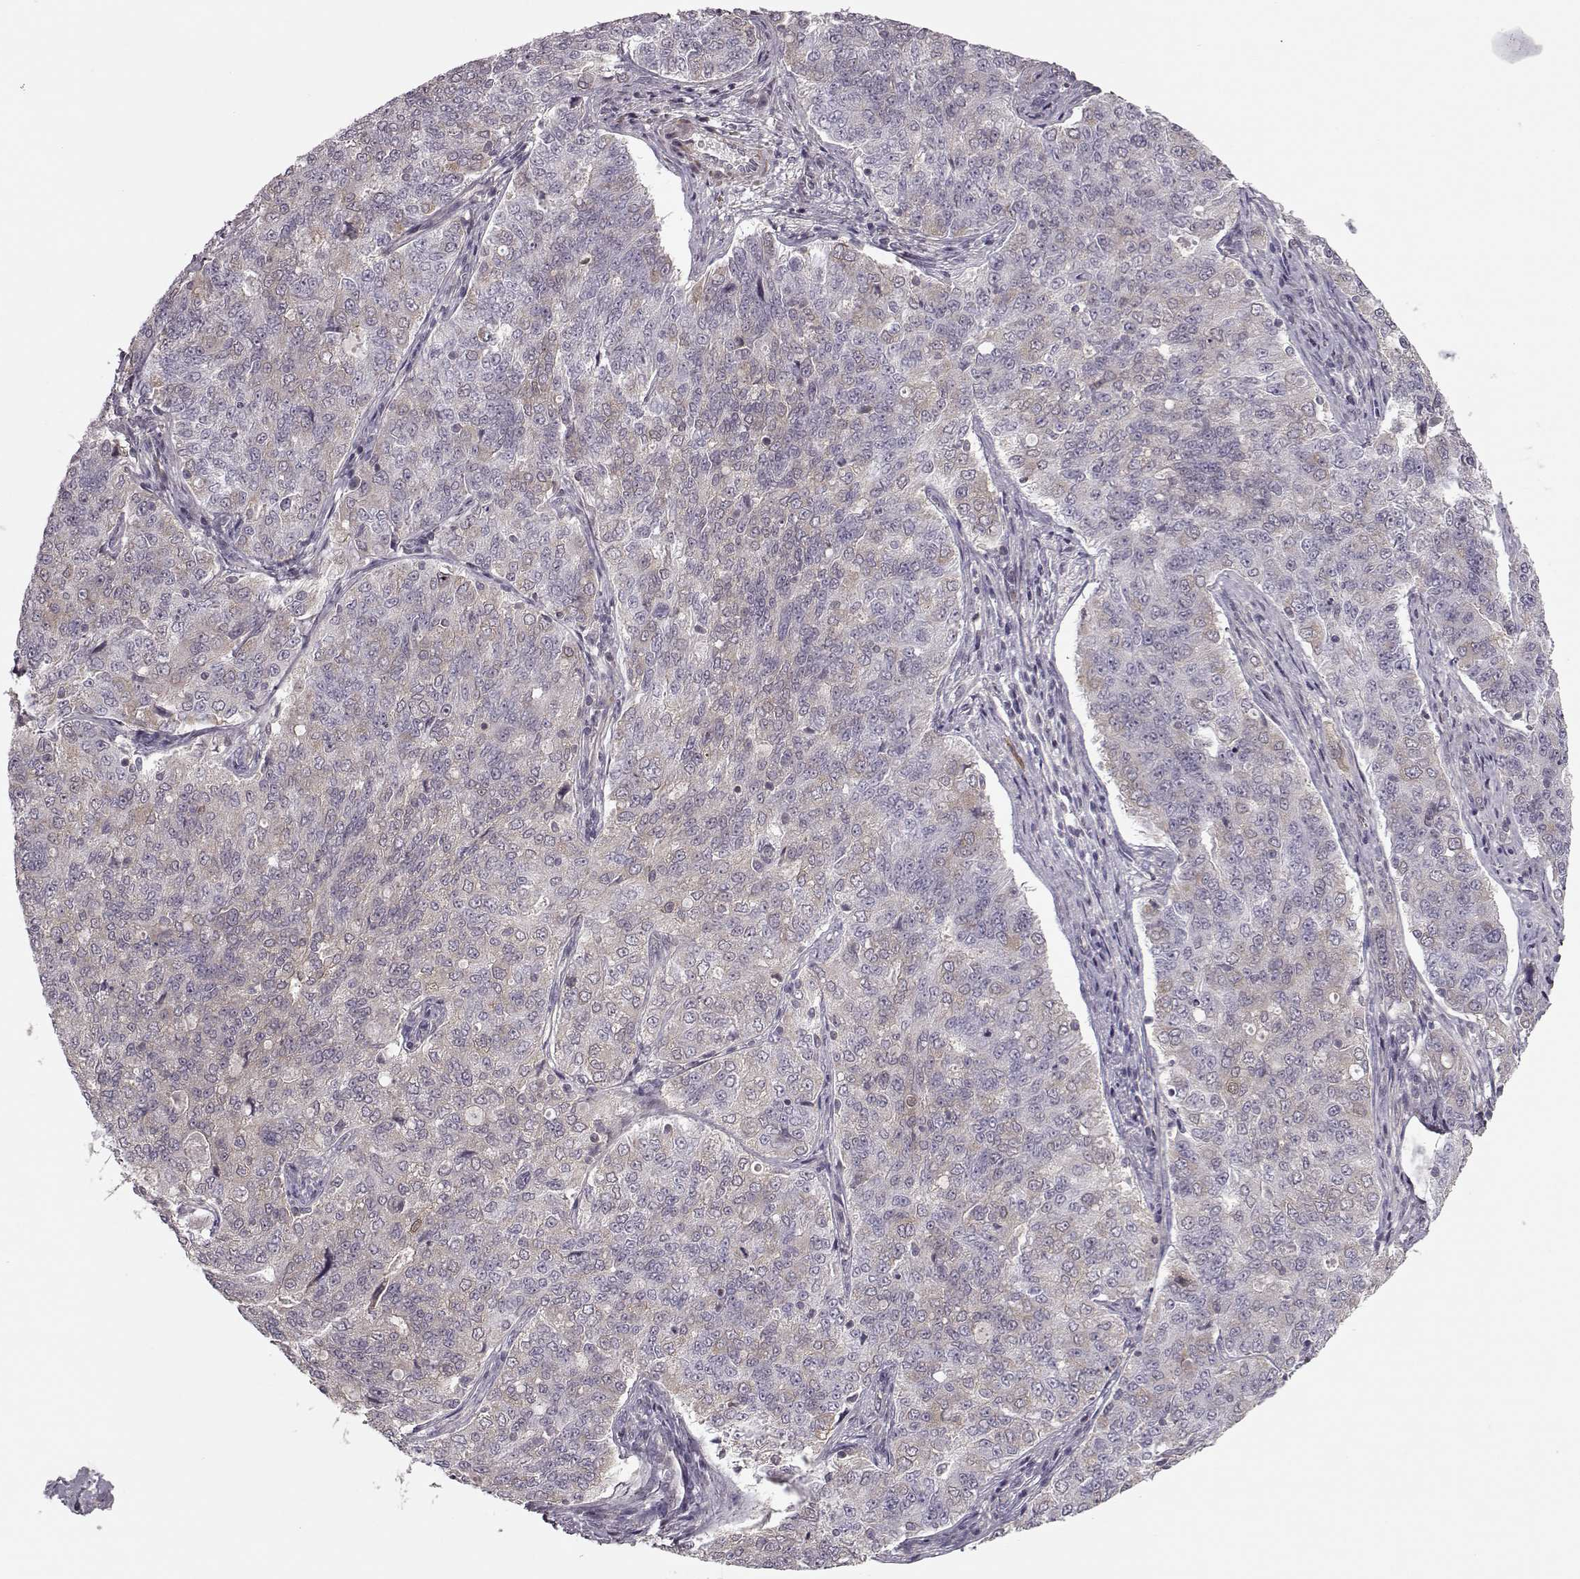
{"staining": {"intensity": "negative", "quantity": "none", "location": "none"}, "tissue": "endometrial cancer", "cell_type": "Tumor cells", "image_type": "cancer", "snomed": [{"axis": "morphology", "description": "Adenocarcinoma, NOS"}, {"axis": "topography", "description": "Endometrium"}], "caption": "Photomicrograph shows no significant protein staining in tumor cells of endometrial cancer (adenocarcinoma).", "gene": "SLAIN2", "patient": {"sex": "female", "age": 43}}